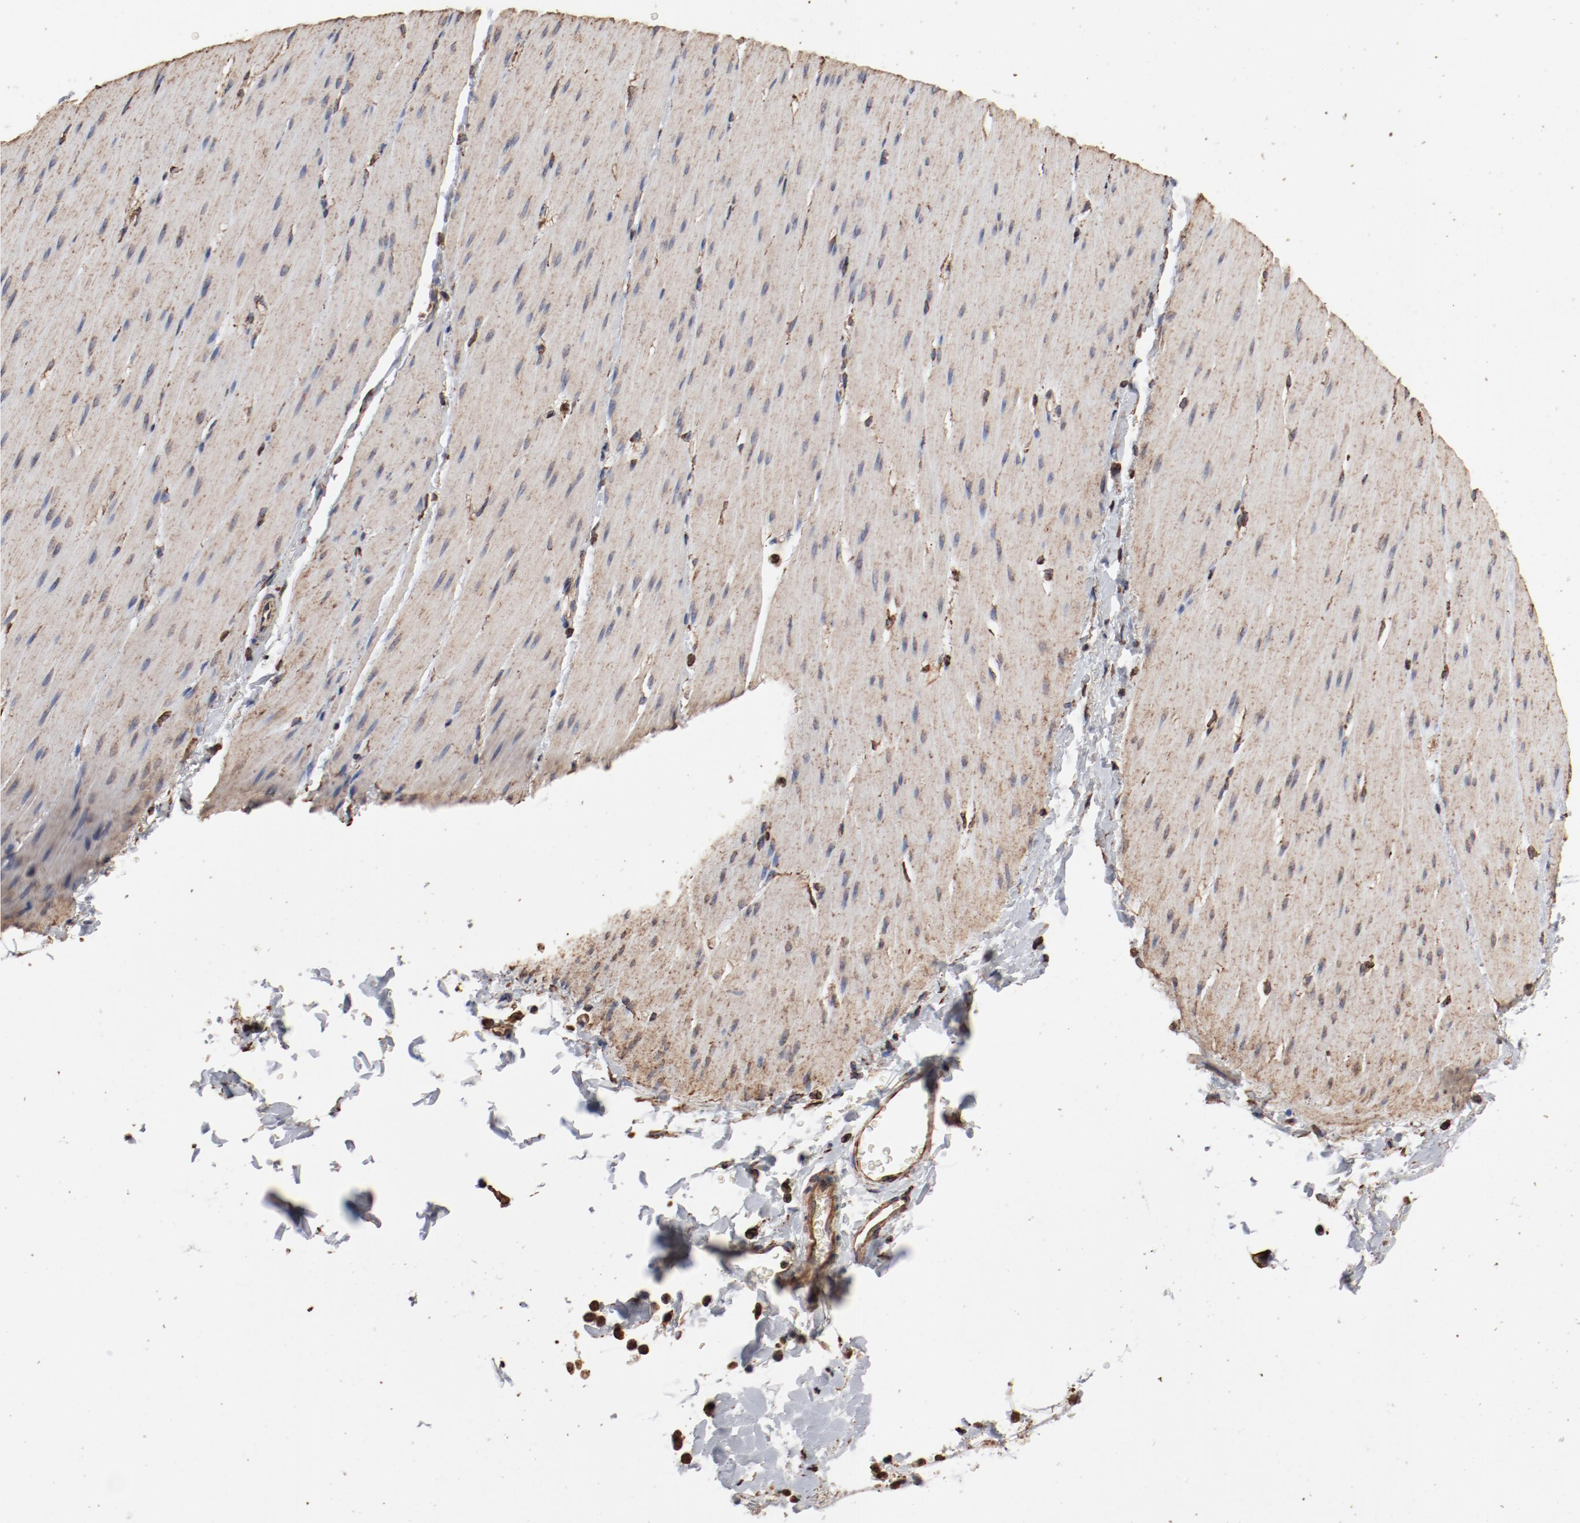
{"staining": {"intensity": "moderate", "quantity": ">75%", "location": "cytoplasmic/membranous"}, "tissue": "smooth muscle", "cell_type": "Smooth muscle cells", "image_type": "normal", "snomed": [{"axis": "morphology", "description": "Normal tissue, NOS"}, {"axis": "topography", "description": "Smooth muscle"}, {"axis": "topography", "description": "Colon"}], "caption": "Normal smooth muscle reveals moderate cytoplasmic/membranous positivity in approximately >75% of smooth muscle cells.", "gene": "PDIA3", "patient": {"sex": "male", "age": 67}}